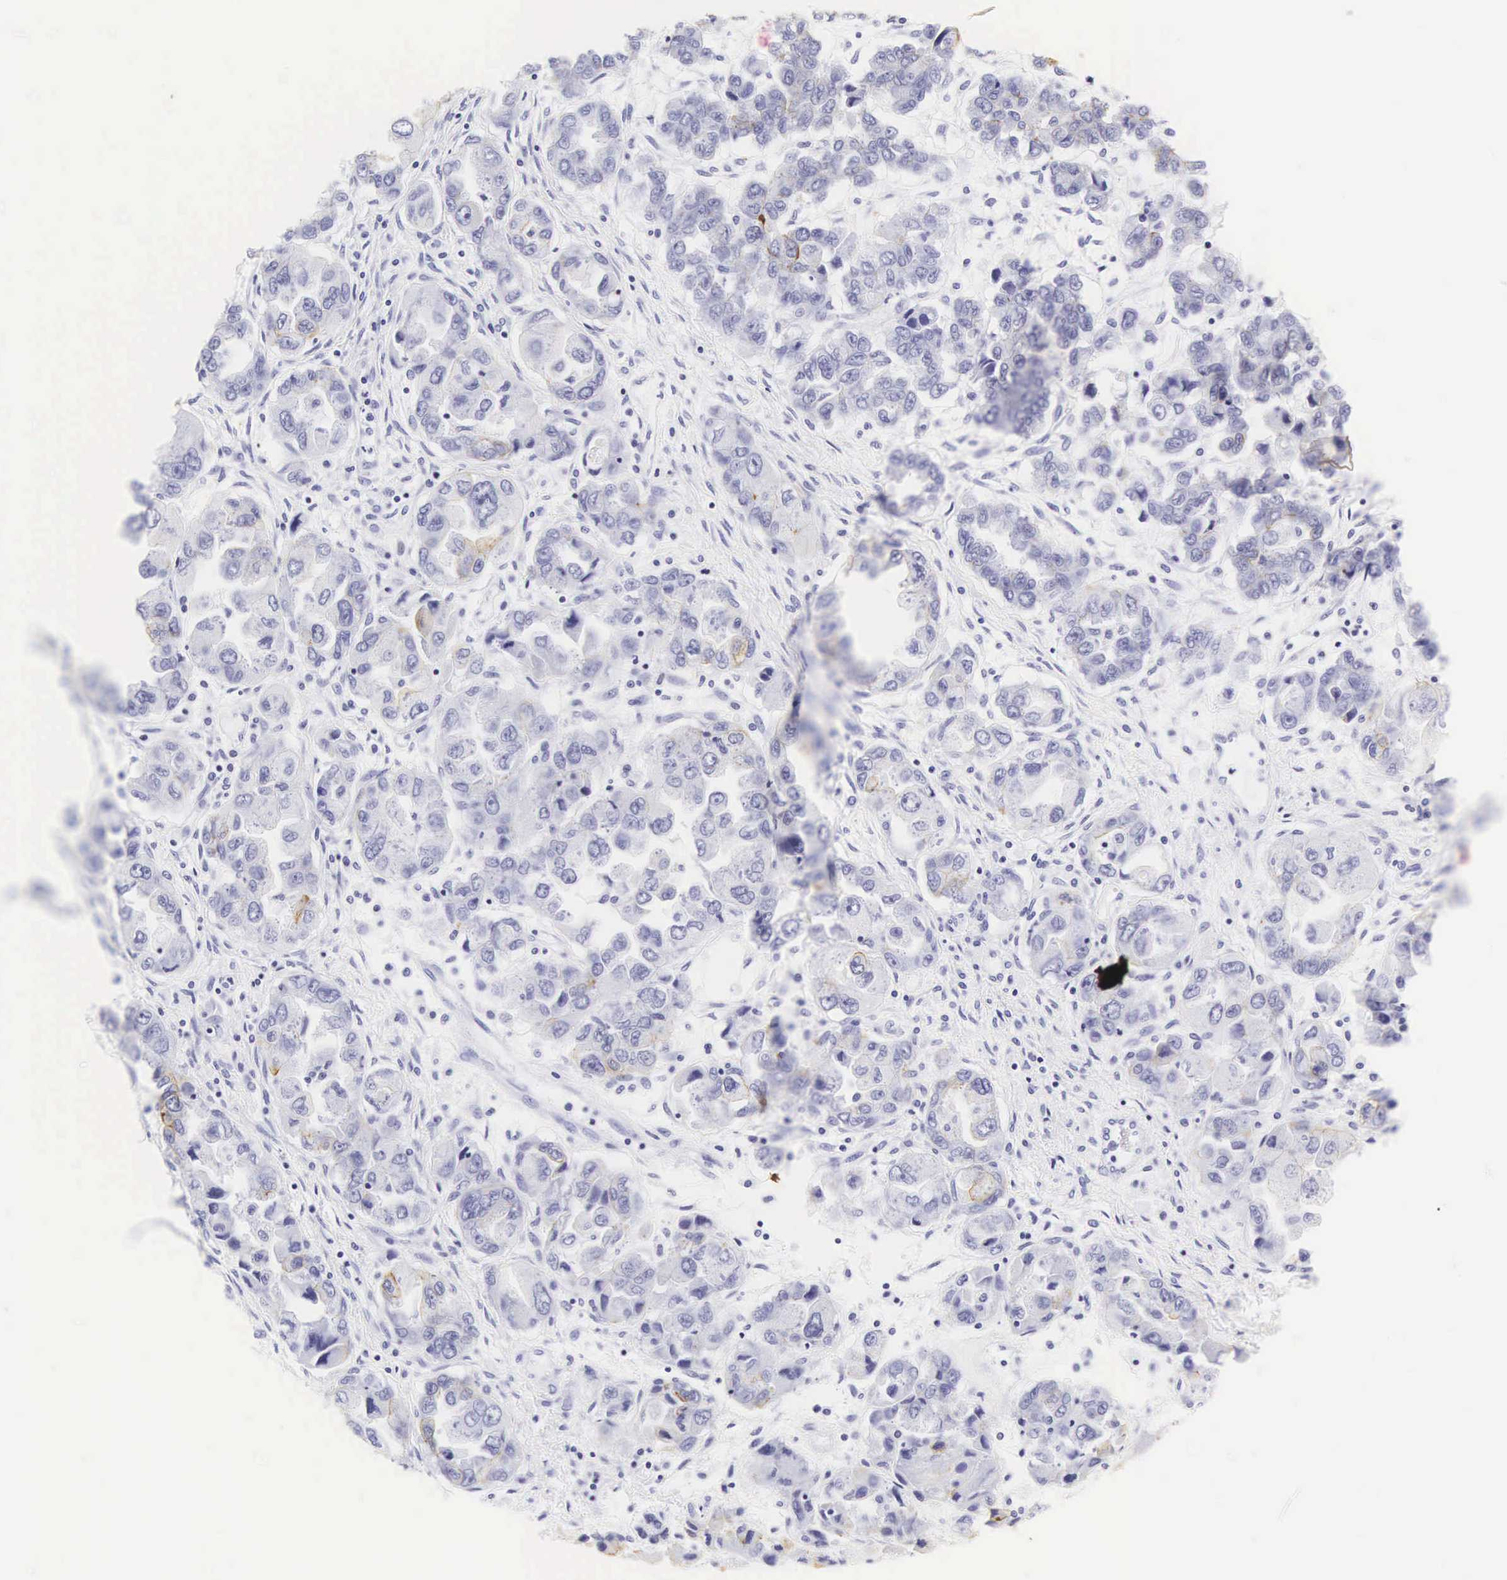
{"staining": {"intensity": "weak", "quantity": "<25%", "location": "cytoplasmic/membranous"}, "tissue": "ovarian cancer", "cell_type": "Tumor cells", "image_type": "cancer", "snomed": [{"axis": "morphology", "description": "Cystadenocarcinoma, serous, NOS"}, {"axis": "topography", "description": "Ovary"}], "caption": "A photomicrograph of human ovarian cancer is negative for staining in tumor cells.", "gene": "KRT18", "patient": {"sex": "female", "age": 84}}